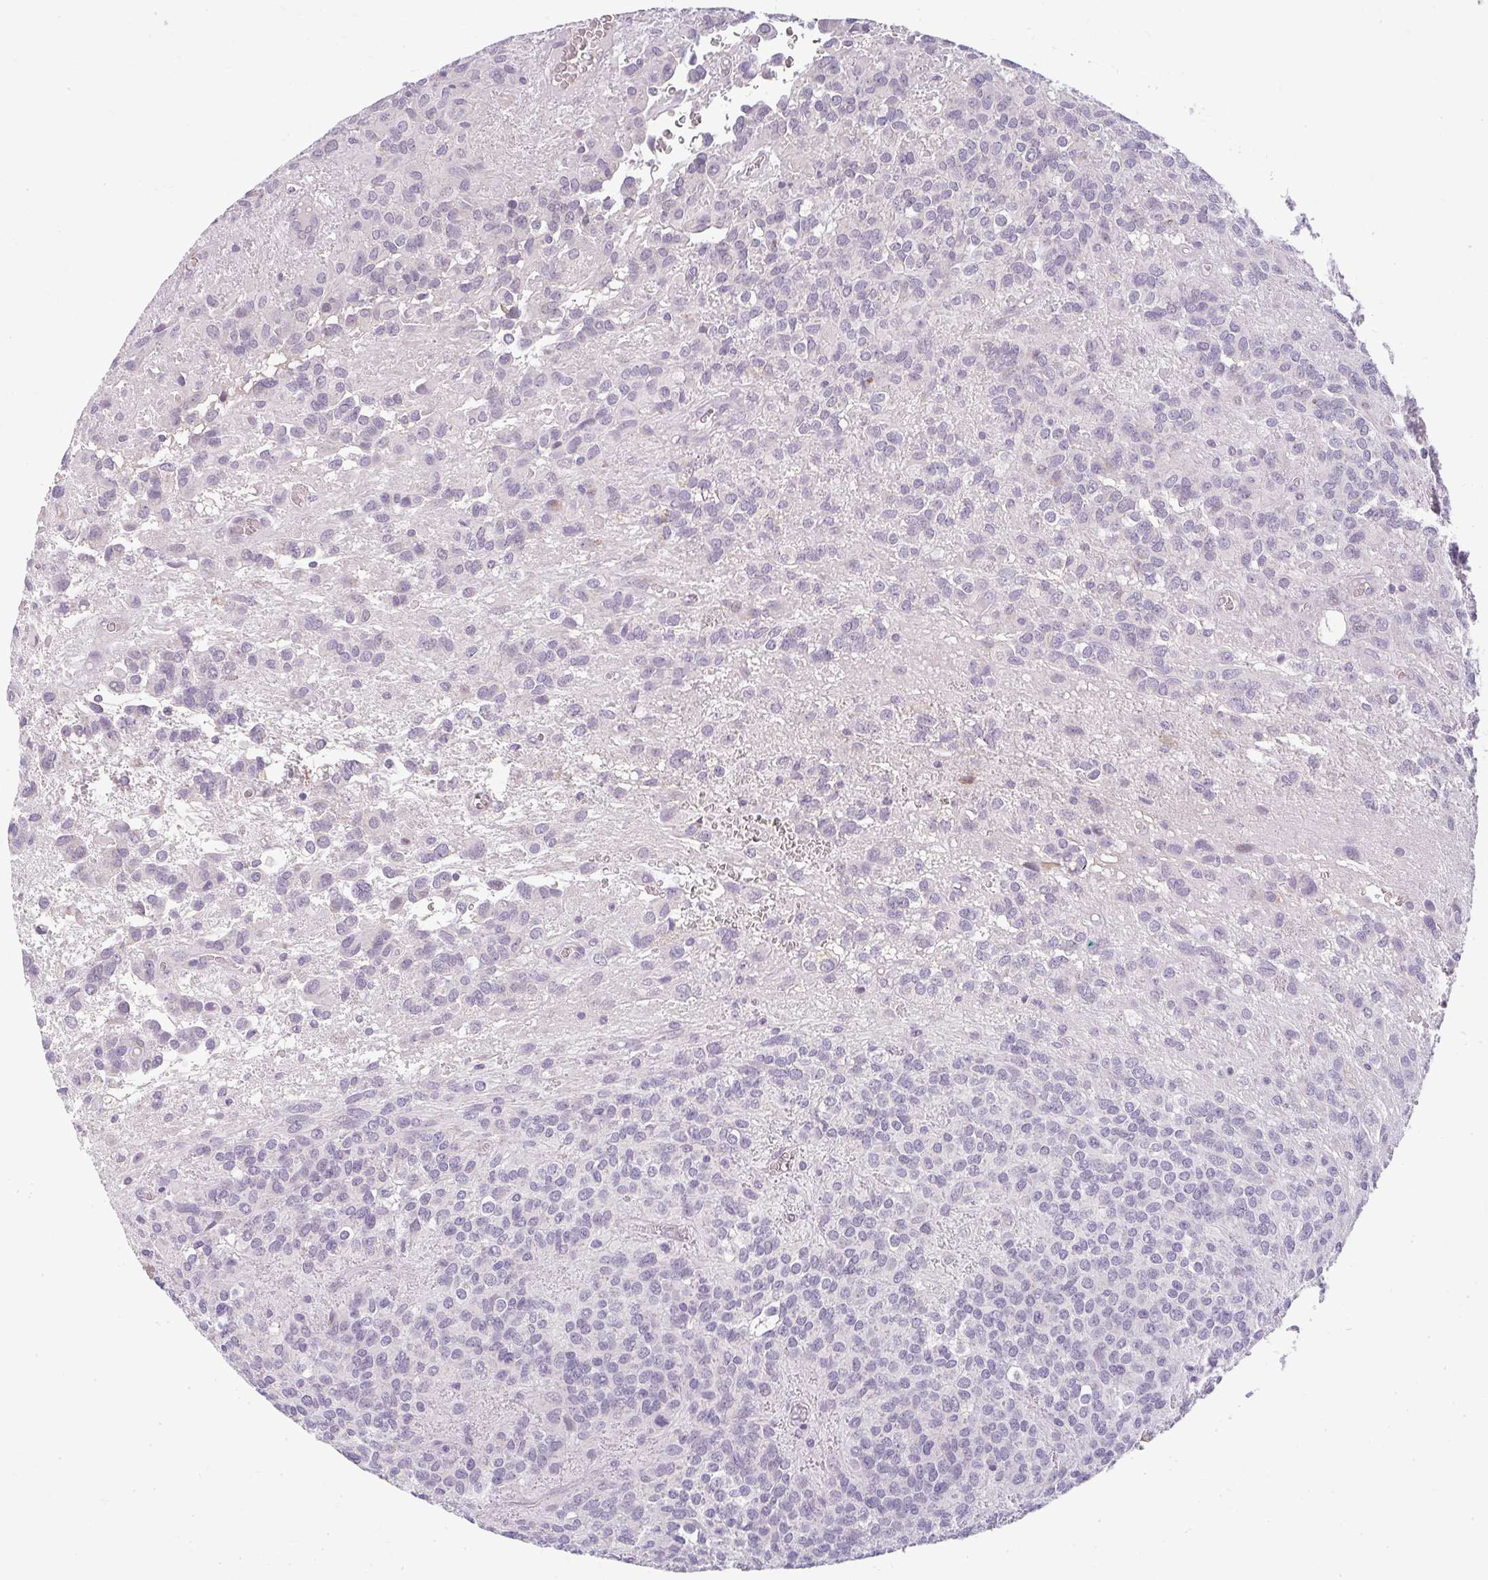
{"staining": {"intensity": "negative", "quantity": "none", "location": "none"}, "tissue": "glioma", "cell_type": "Tumor cells", "image_type": "cancer", "snomed": [{"axis": "morphology", "description": "Glioma, malignant, Low grade"}, {"axis": "topography", "description": "Brain"}], "caption": "IHC photomicrograph of neoplastic tissue: glioma stained with DAB exhibits no significant protein positivity in tumor cells.", "gene": "ZFYVE26", "patient": {"sex": "male", "age": 56}}